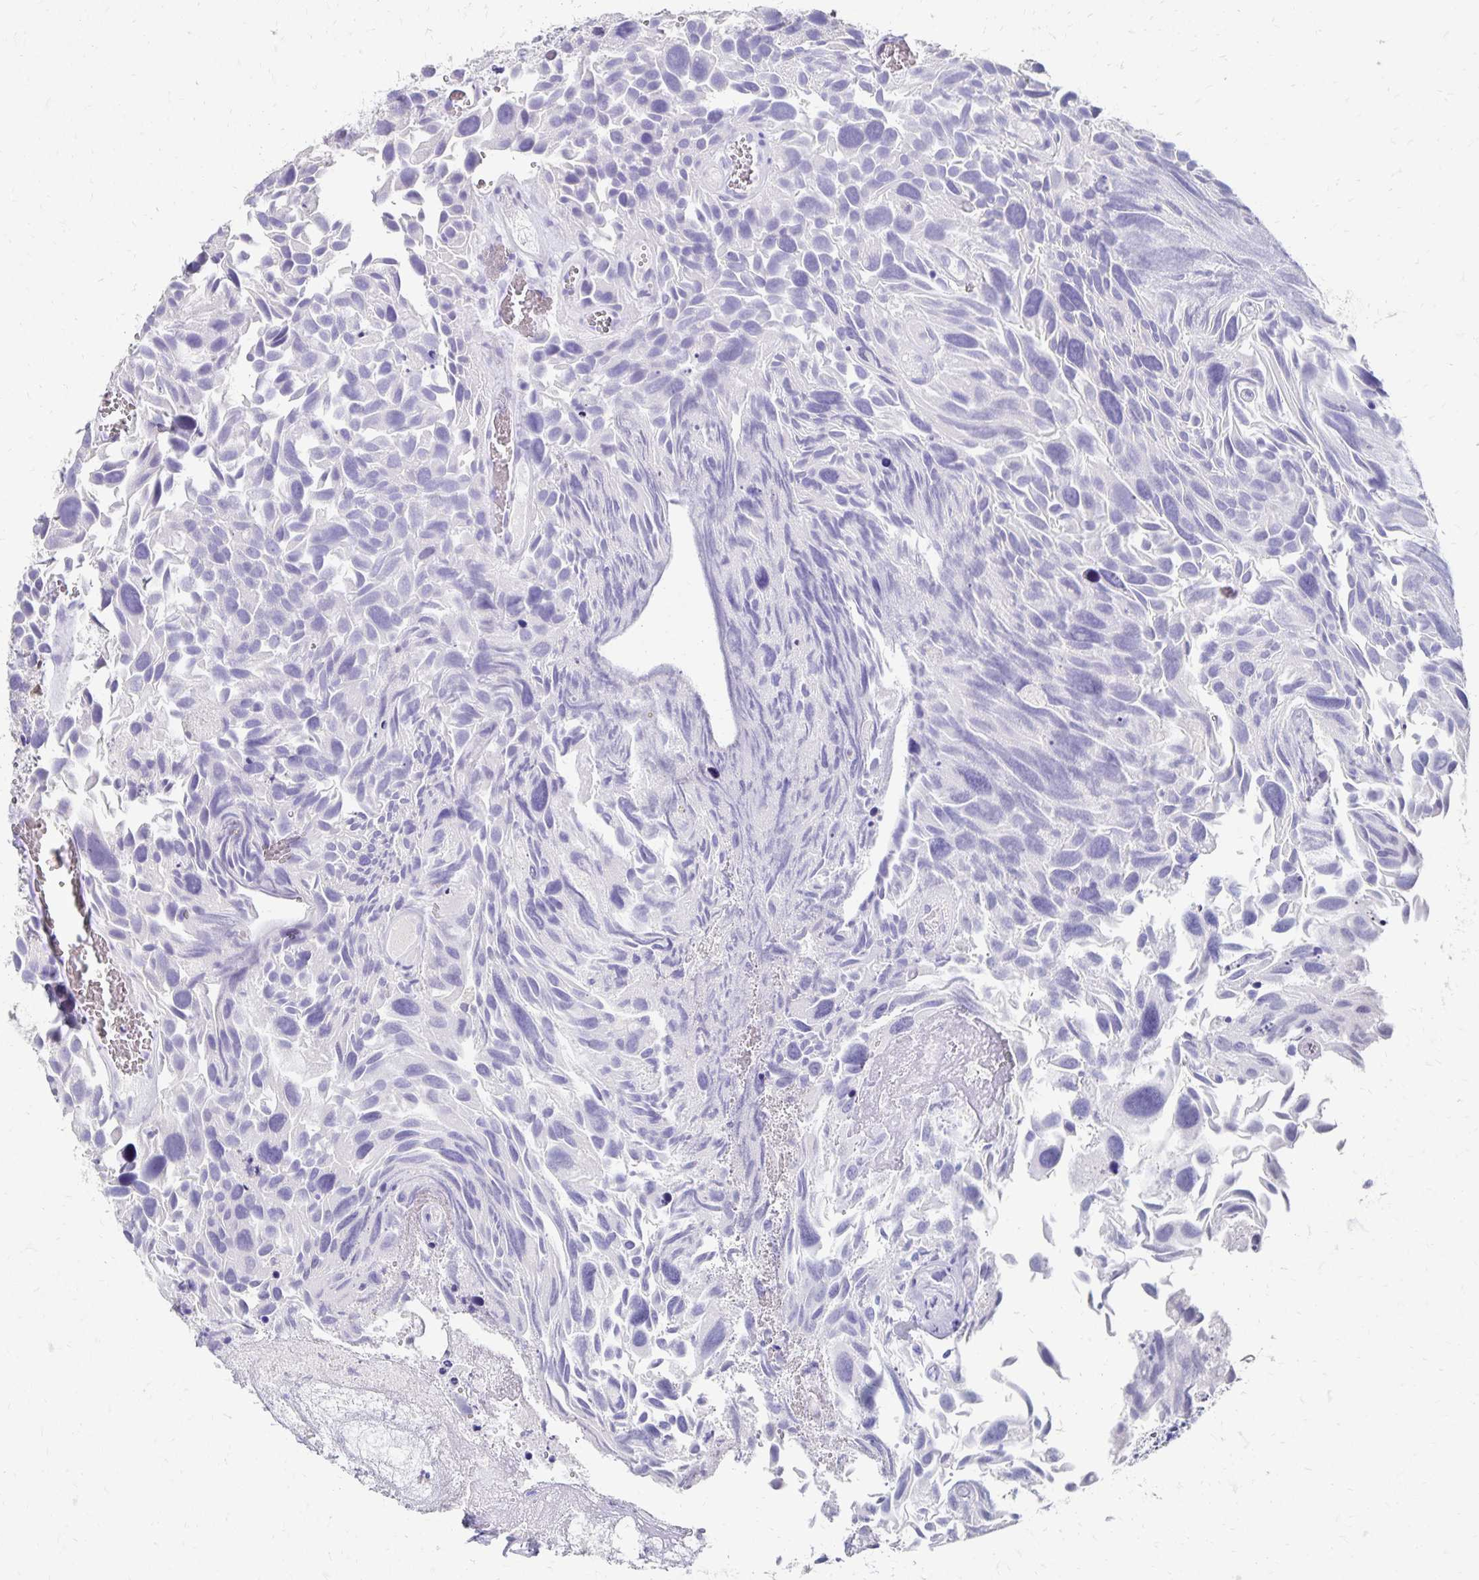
{"staining": {"intensity": "negative", "quantity": "none", "location": "none"}, "tissue": "urothelial cancer", "cell_type": "Tumor cells", "image_type": "cancer", "snomed": [{"axis": "morphology", "description": "Urothelial carcinoma, Low grade"}, {"axis": "topography", "description": "Urinary bladder"}], "caption": "An immunohistochemistry (IHC) image of urothelial carcinoma (low-grade) is shown. There is no staining in tumor cells of urothelial carcinoma (low-grade).", "gene": "DYNLT4", "patient": {"sex": "female", "age": 69}}